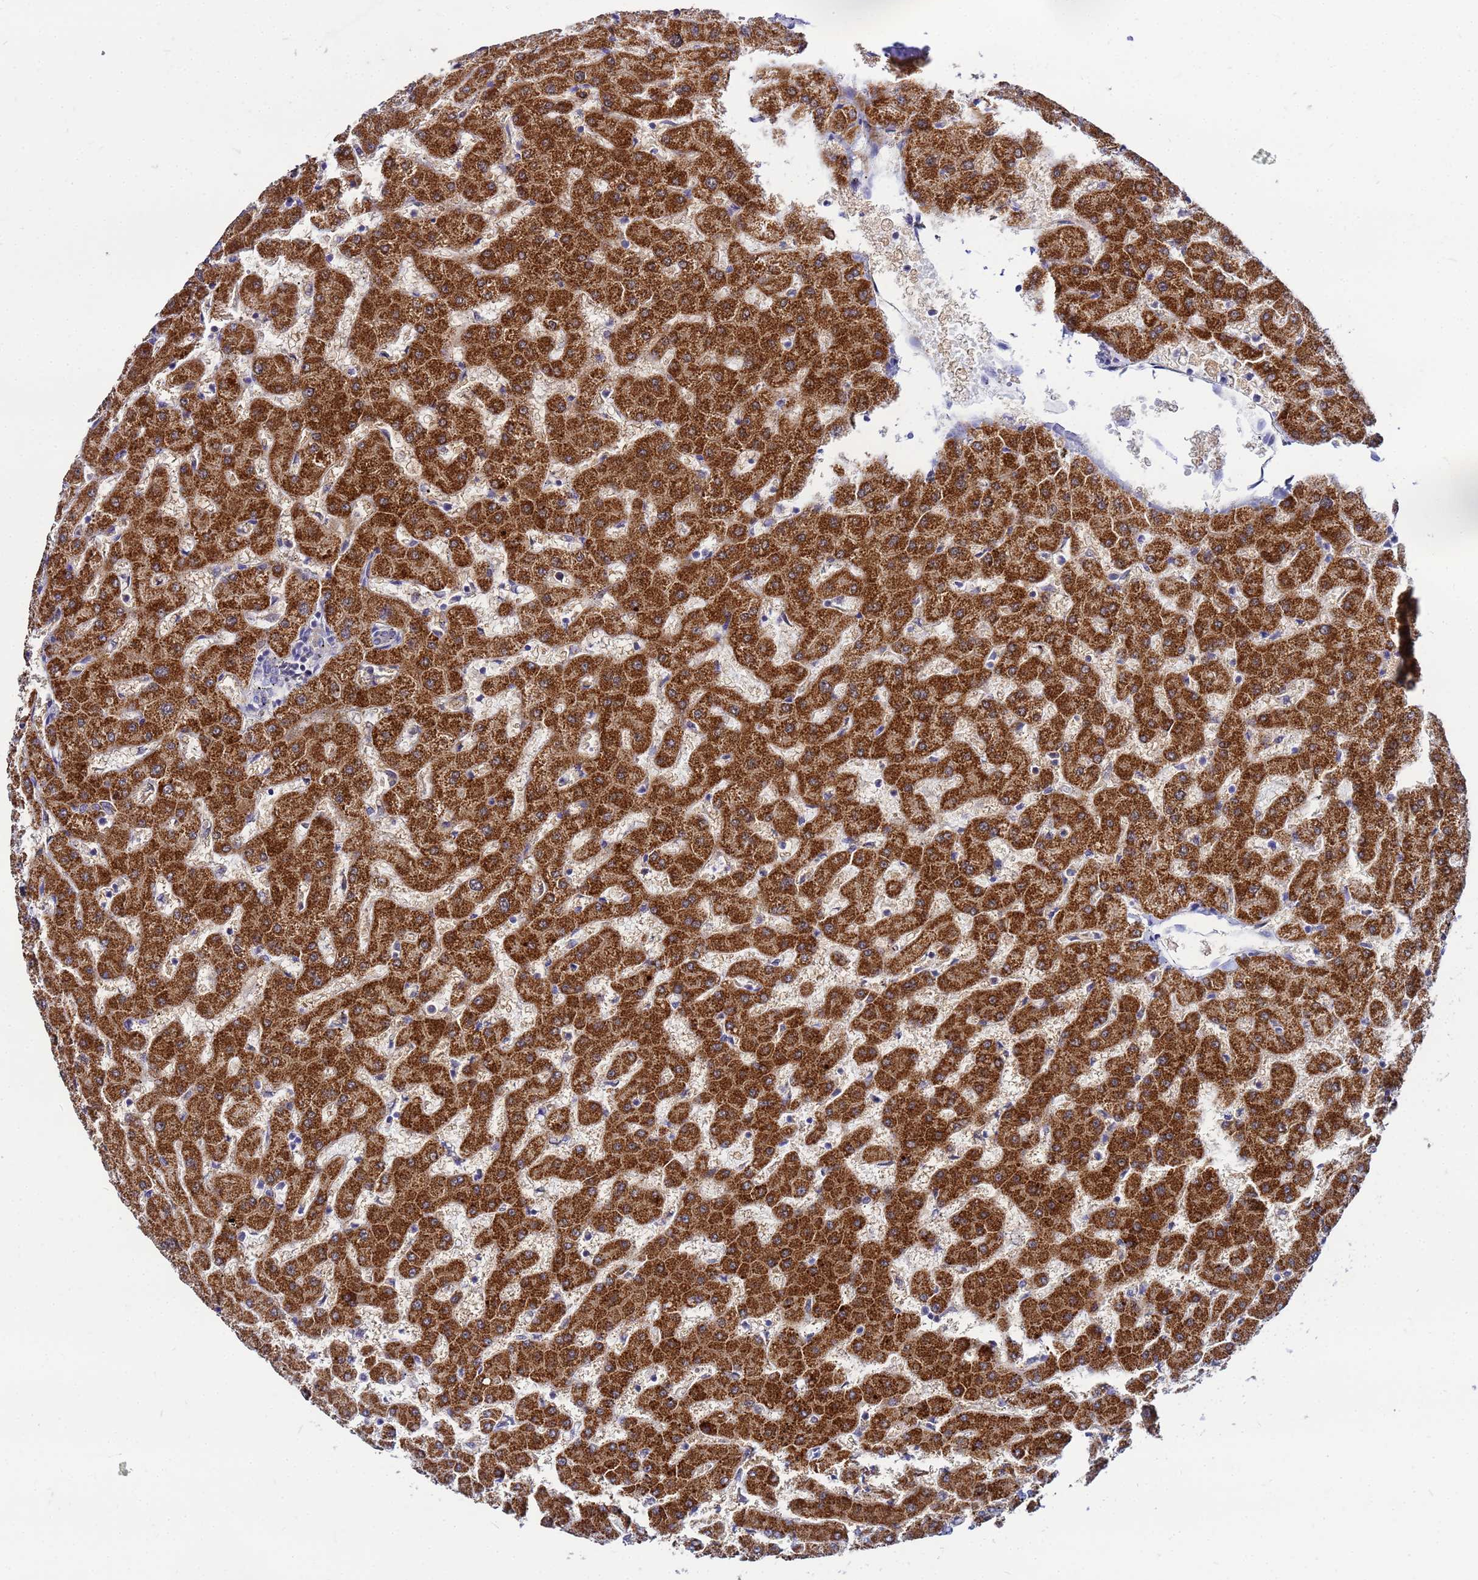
{"staining": {"intensity": "weak", "quantity": "<25%", "location": "cytoplasmic/membranous"}, "tissue": "liver", "cell_type": "Cholangiocytes", "image_type": "normal", "snomed": [{"axis": "morphology", "description": "Normal tissue, NOS"}, {"axis": "topography", "description": "Liver"}], "caption": "Immunohistochemistry histopathology image of normal human liver stained for a protein (brown), which exhibits no expression in cholangiocytes. Brightfield microscopy of immunohistochemistry (IHC) stained with DAB (brown) and hematoxylin (blue), captured at high magnification.", "gene": "FAHD2A", "patient": {"sex": "female", "age": 63}}